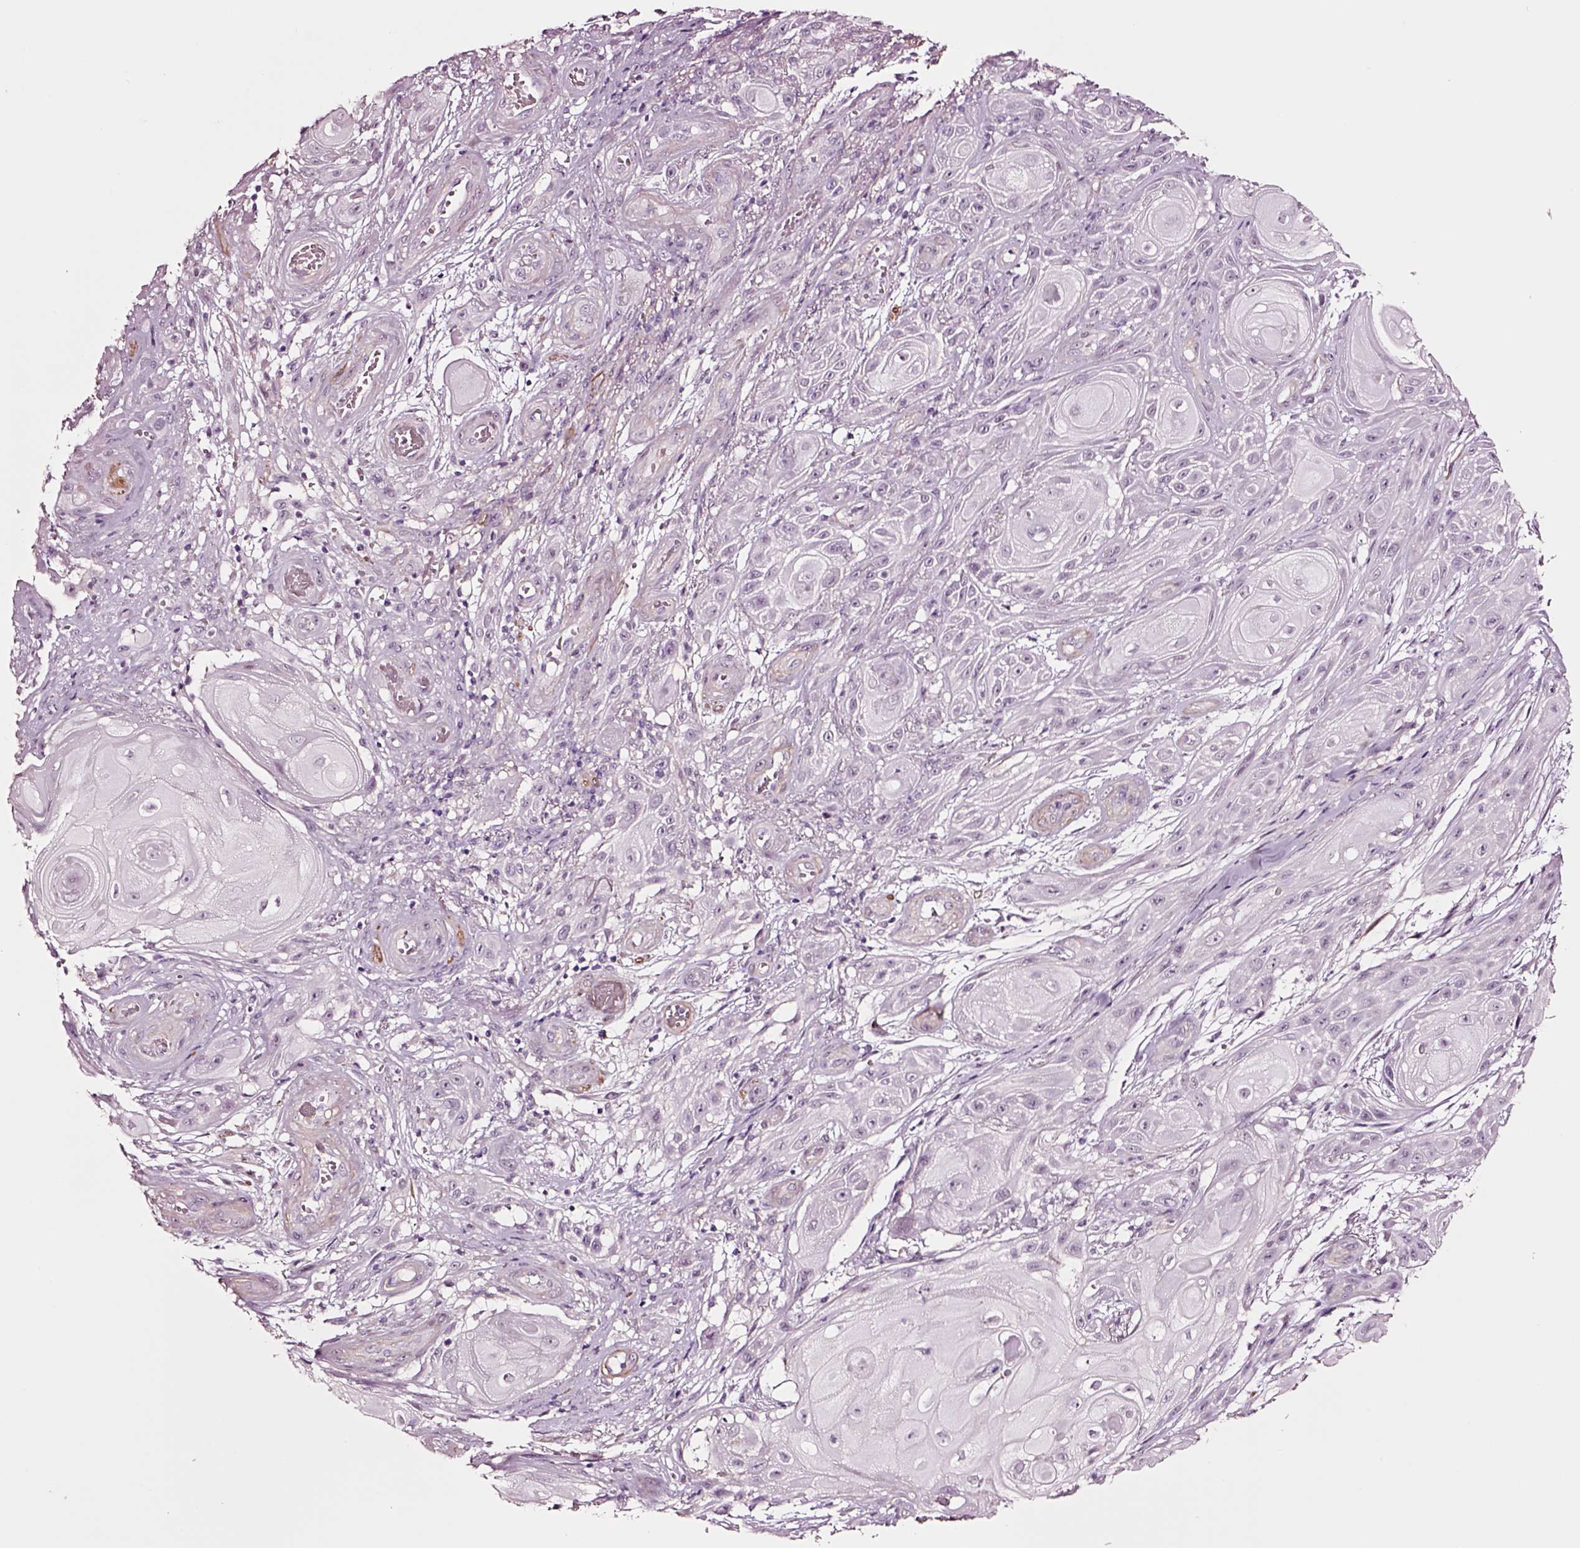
{"staining": {"intensity": "negative", "quantity": "none", "location": "none"}, "tissue": "skin cancer", "cell_type": "Tumor cells", "image_type": "cancer", "snomed": [{"axis": "morphology", "description": "Squamous cell carcinoma, NOS"}, {"axis": "topography", "description": "Skin"}], "caption": "A high-resolution photomicrograph shows immunohistochemistry staining of skin cancer (squamous cell carcinoma), which reveals no significant positivity in tumor cells.", "gene": "SOX10", "patient": {"sex": "male", "age": 62}}